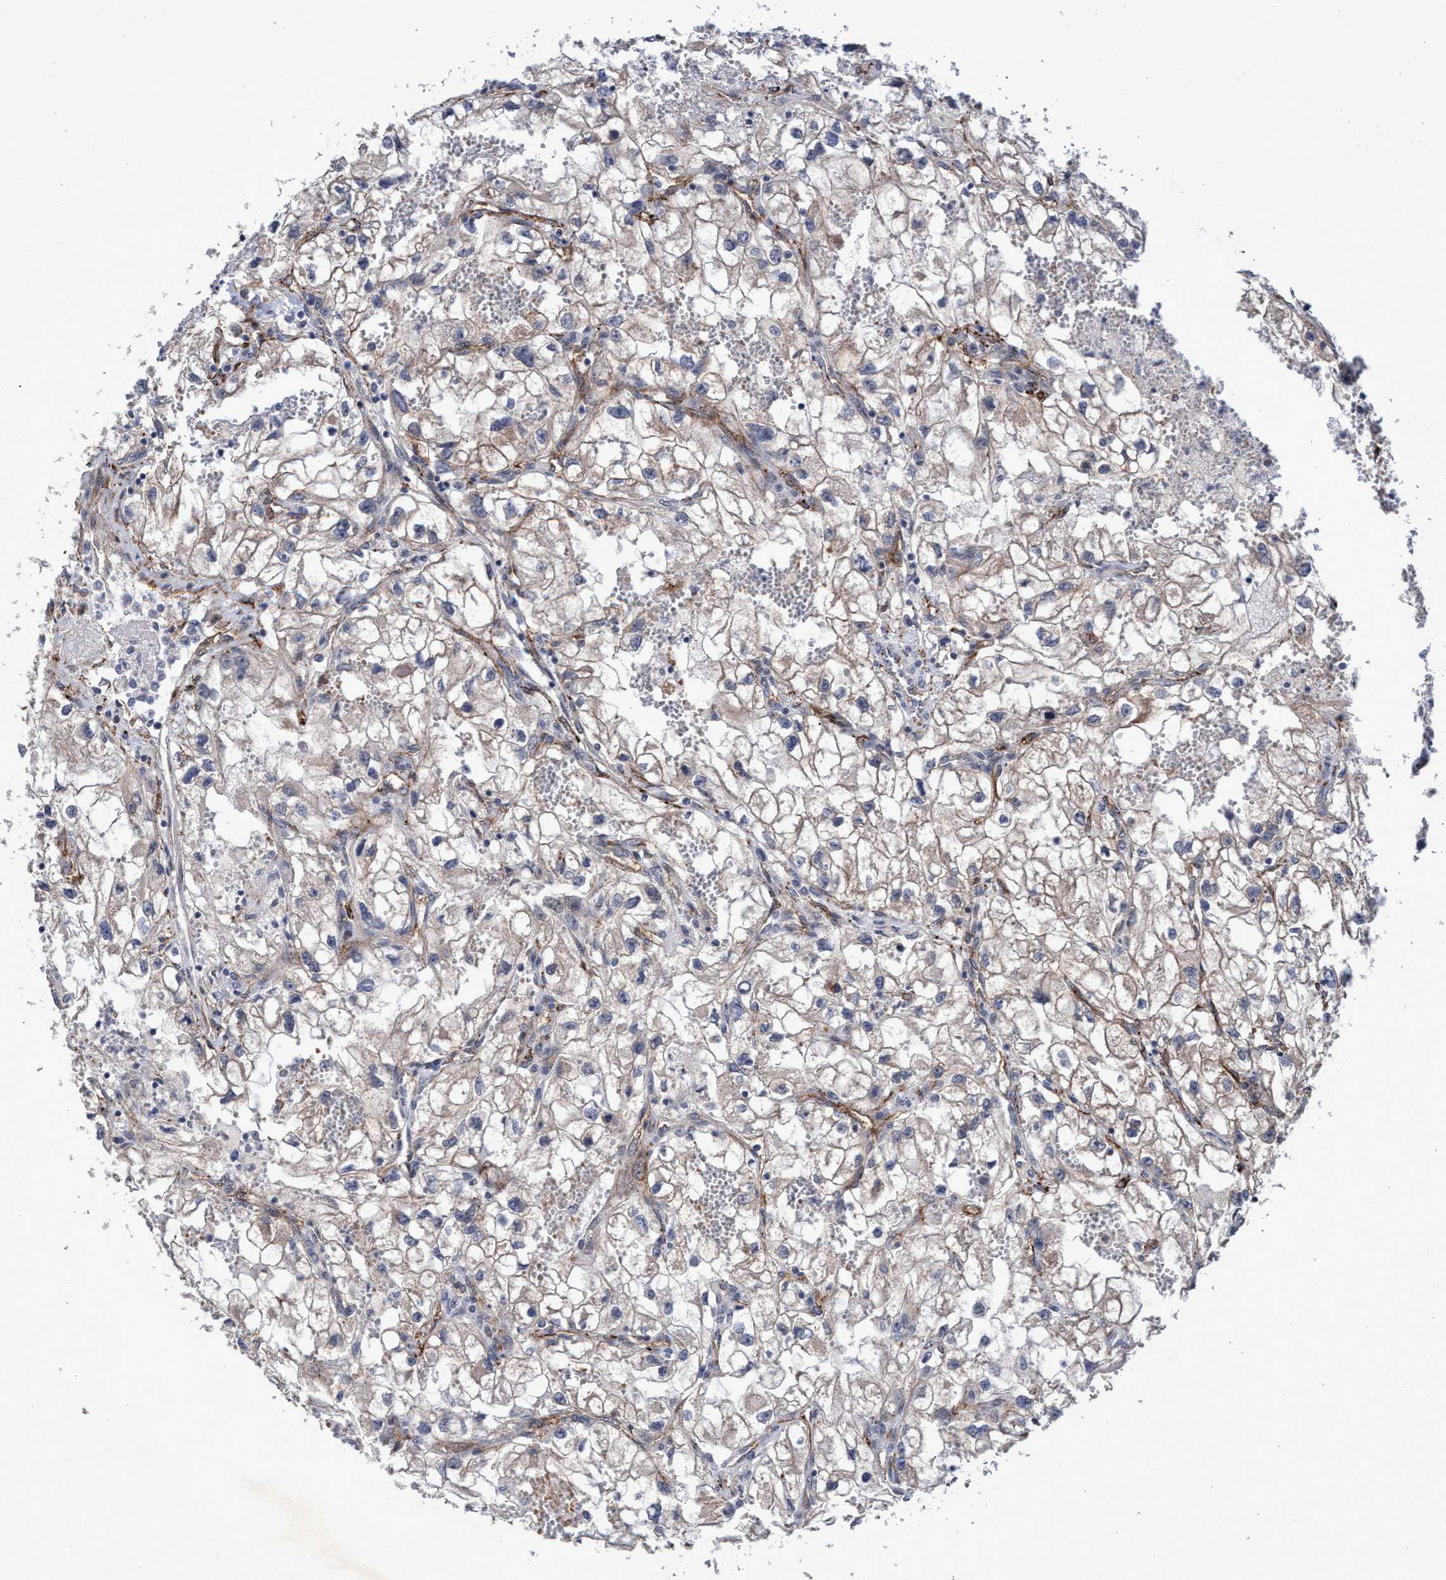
{"staining": {"intensity": "weak", "quantity": "25%-75%", "location": "cytoplasmic/membranous"}, "tissue": "renal cancer", "cell_type": "Tumor cells", "image_type": "cancer", "snomed": [{"axis": "morphology", "description": "Adenocarcinoma, NOS"}, {"axis": "topography", "description": "Kidney"}], "caption": "Renal adenocarcinoma stained with DAB immunohistochemistry (IHC) exhibits low levels of weak cytoplasmic/membranous expression in about 25%-75% of tumor cells.", "gene": "ZNF750", "patient": {"sex": "female", "age": 70}}